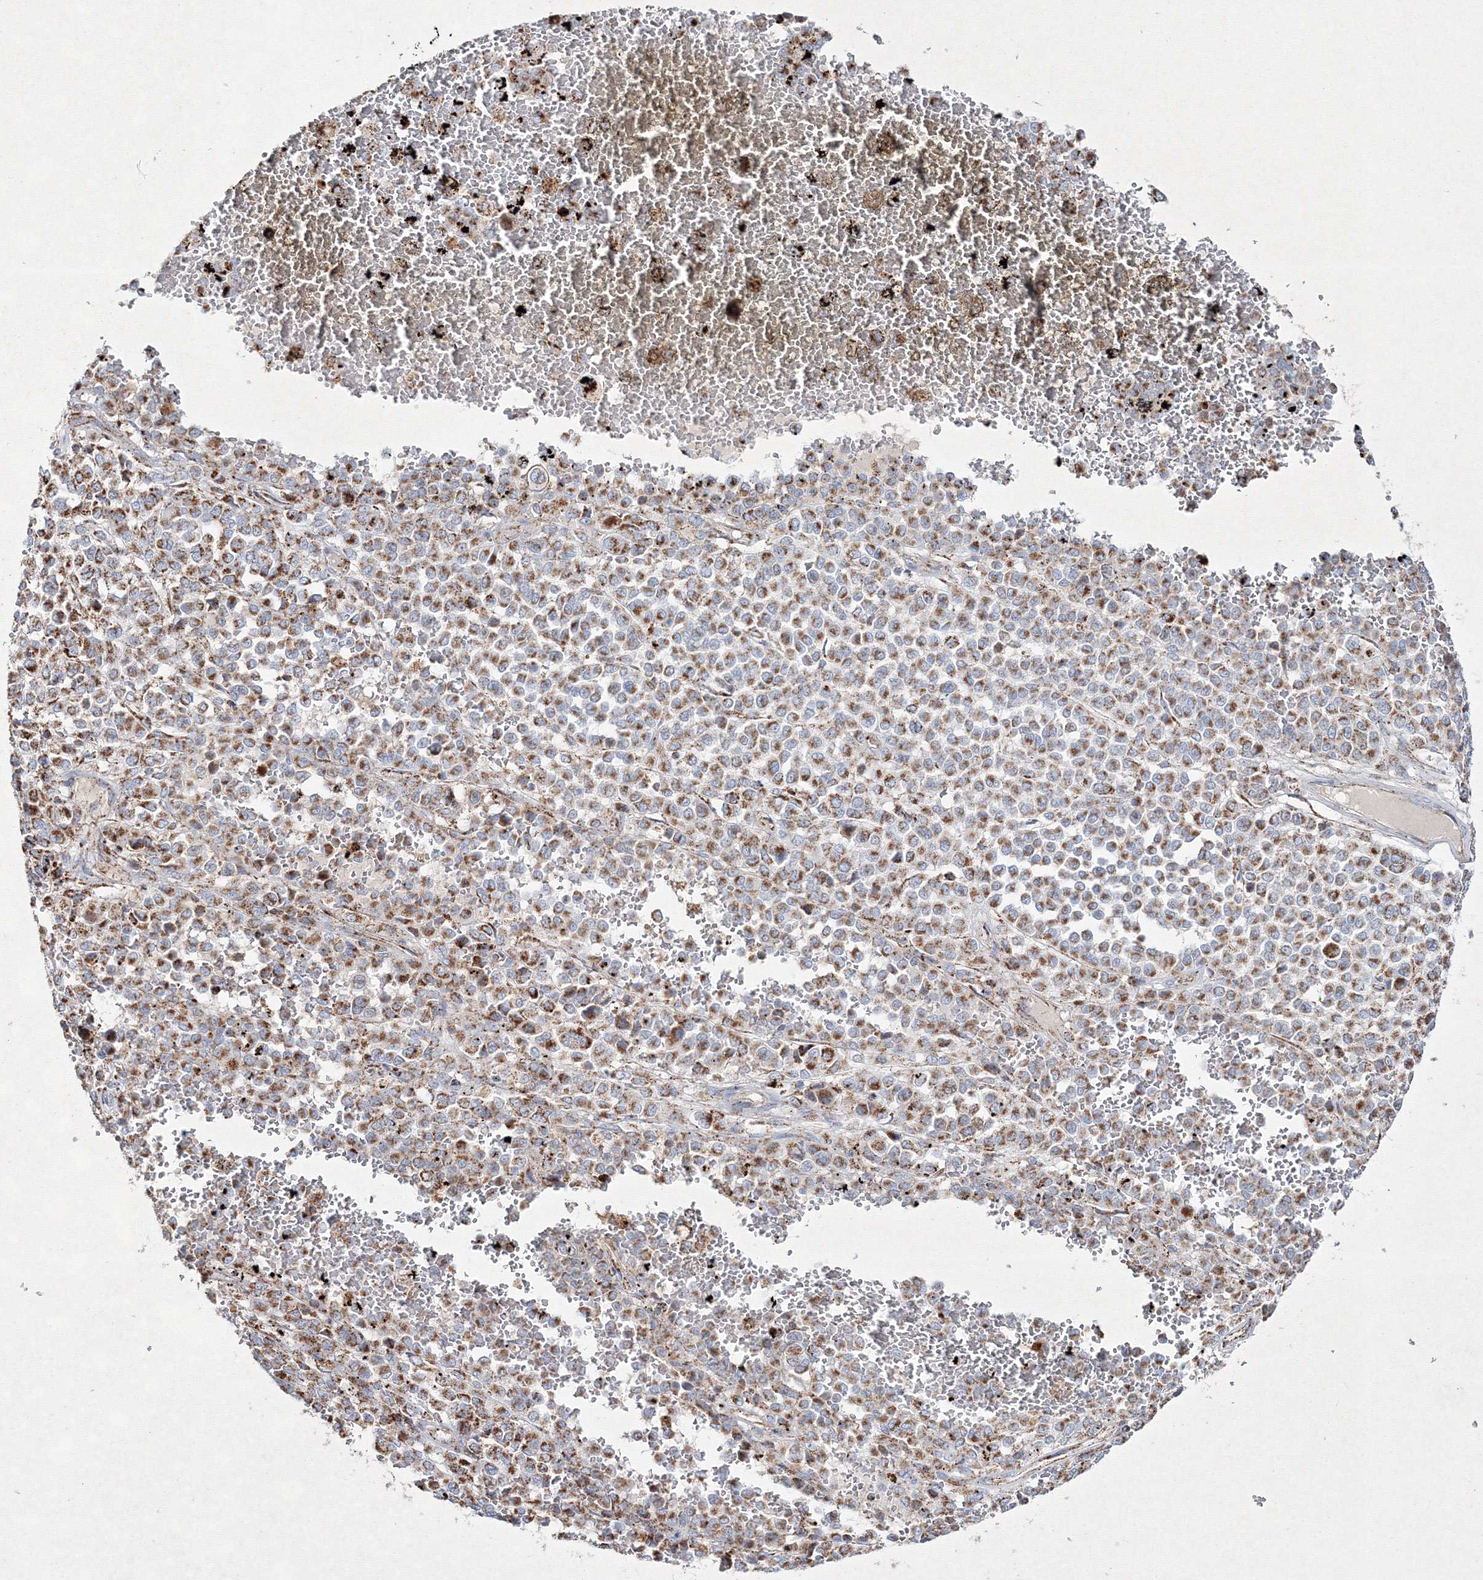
{"staining": {"intensity": "moderate", "quantity": ">75%", "location": "cytoplasmic/membranous"}, "tissue": "melanoma", "cell_type": "Tumor cells", "image_type": "cancer", "snomed": [{"axis": "morphology", "description": "Malignant melanoma, Metastatic site"}, {"axis": "topography", "description": "Pancreas"}], "caption": "Malignant melanoma (metastatic site) stained for a protein exhibits moderate cytoplasmic/membranous positivity in tumor cells.", "gene": "IGSF9", "patient": {"sex": "female", "age": 30}}